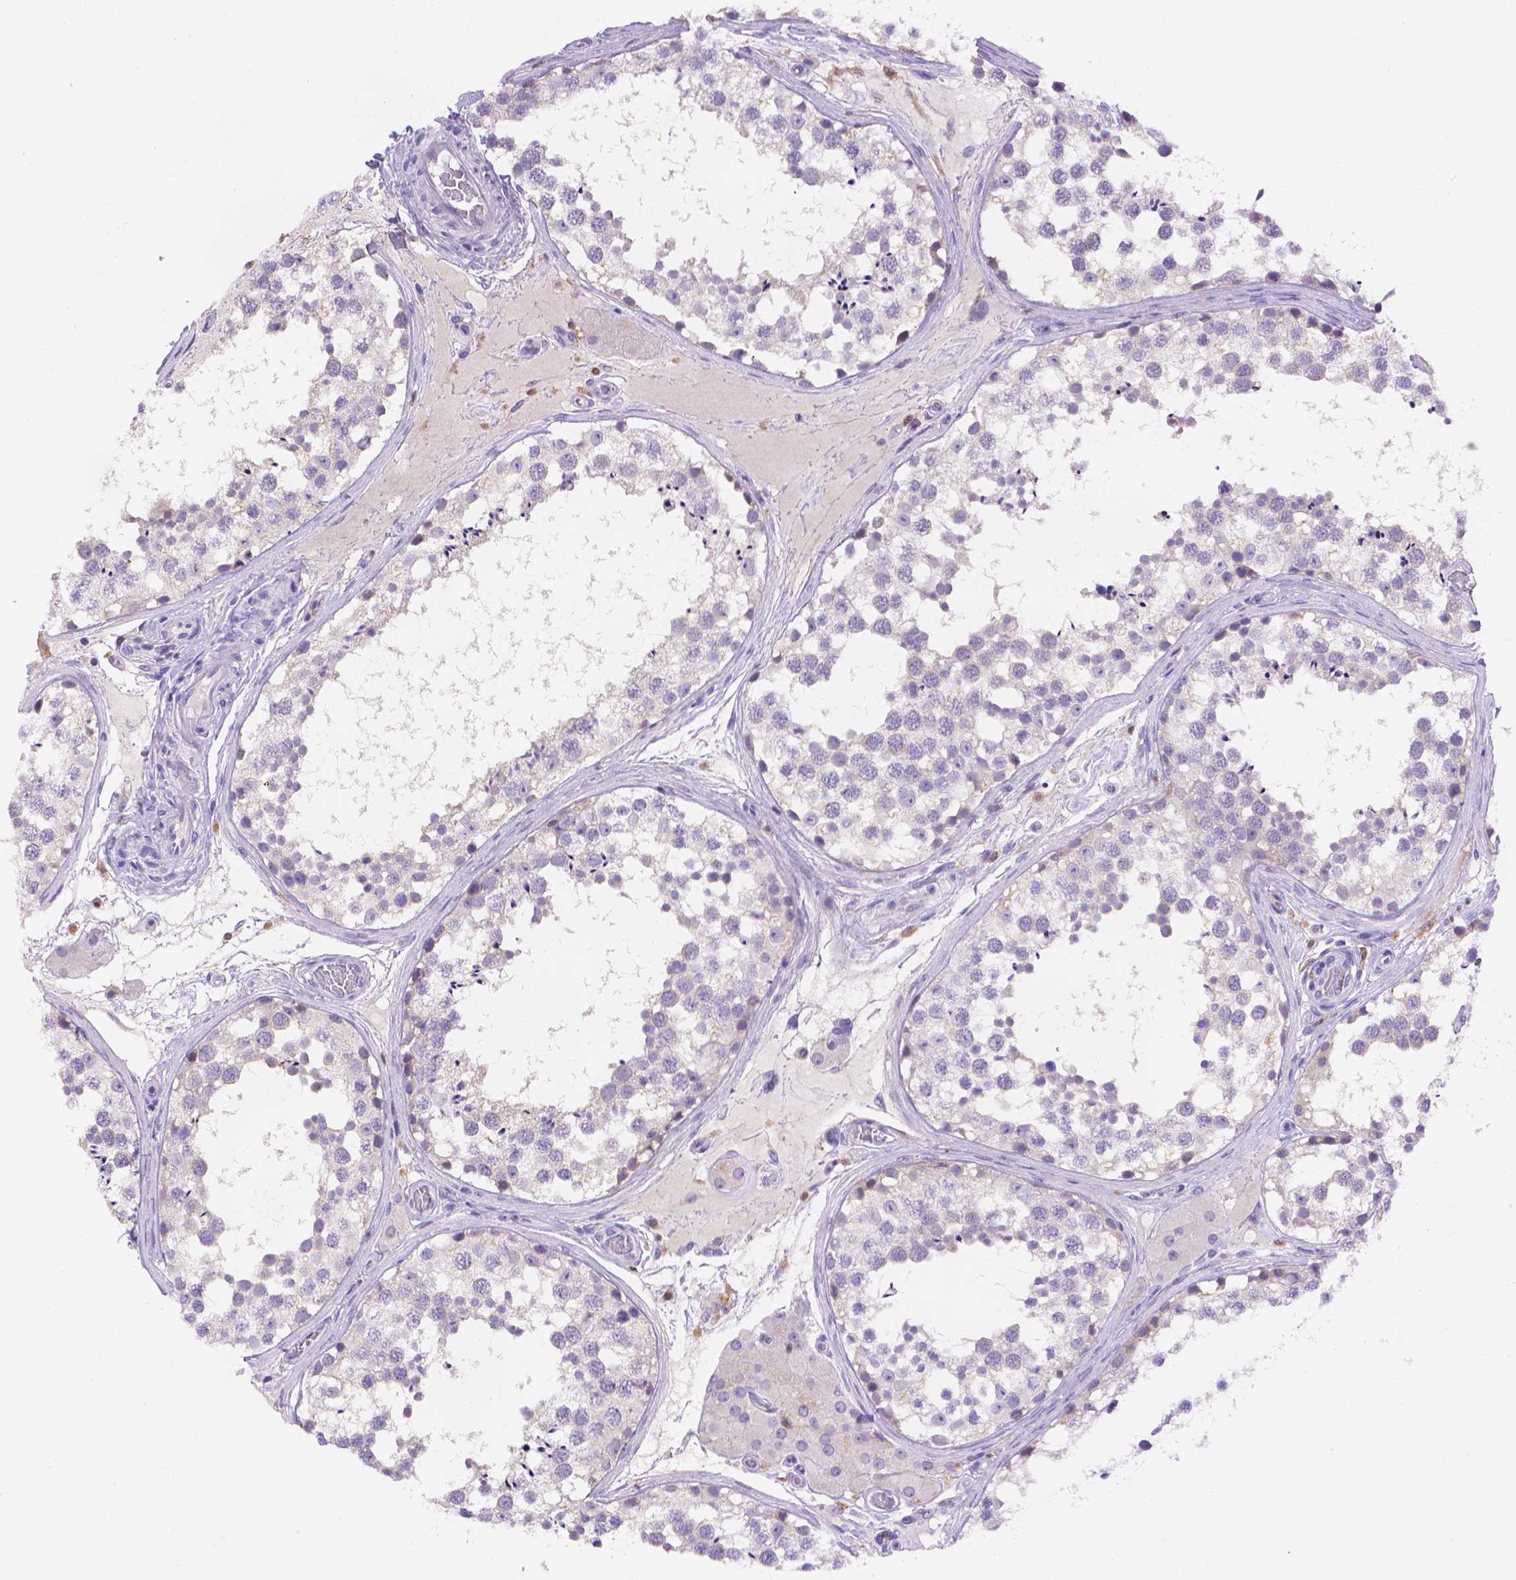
{"staining": {"intensity": "negative", "quantity": "none", "location": "none"}, "tissue": "testis", "cell_type": "Cells in seminiferous ducts", "image_type": "normal", "snomed": [{"axis": "morphology", "description": "Normal tissue, NOS"}, {"axis": "morphology", "description": "Seminoma, NOS"}, {"axis": "topography", "description": "Testis"}], "caption": "Cells in seminiferous ducts show no significant staining in normal testis. Nuclei are stained in blue.", "gene": "FGD2", "patient": {"sex": "male", "age": 65}}